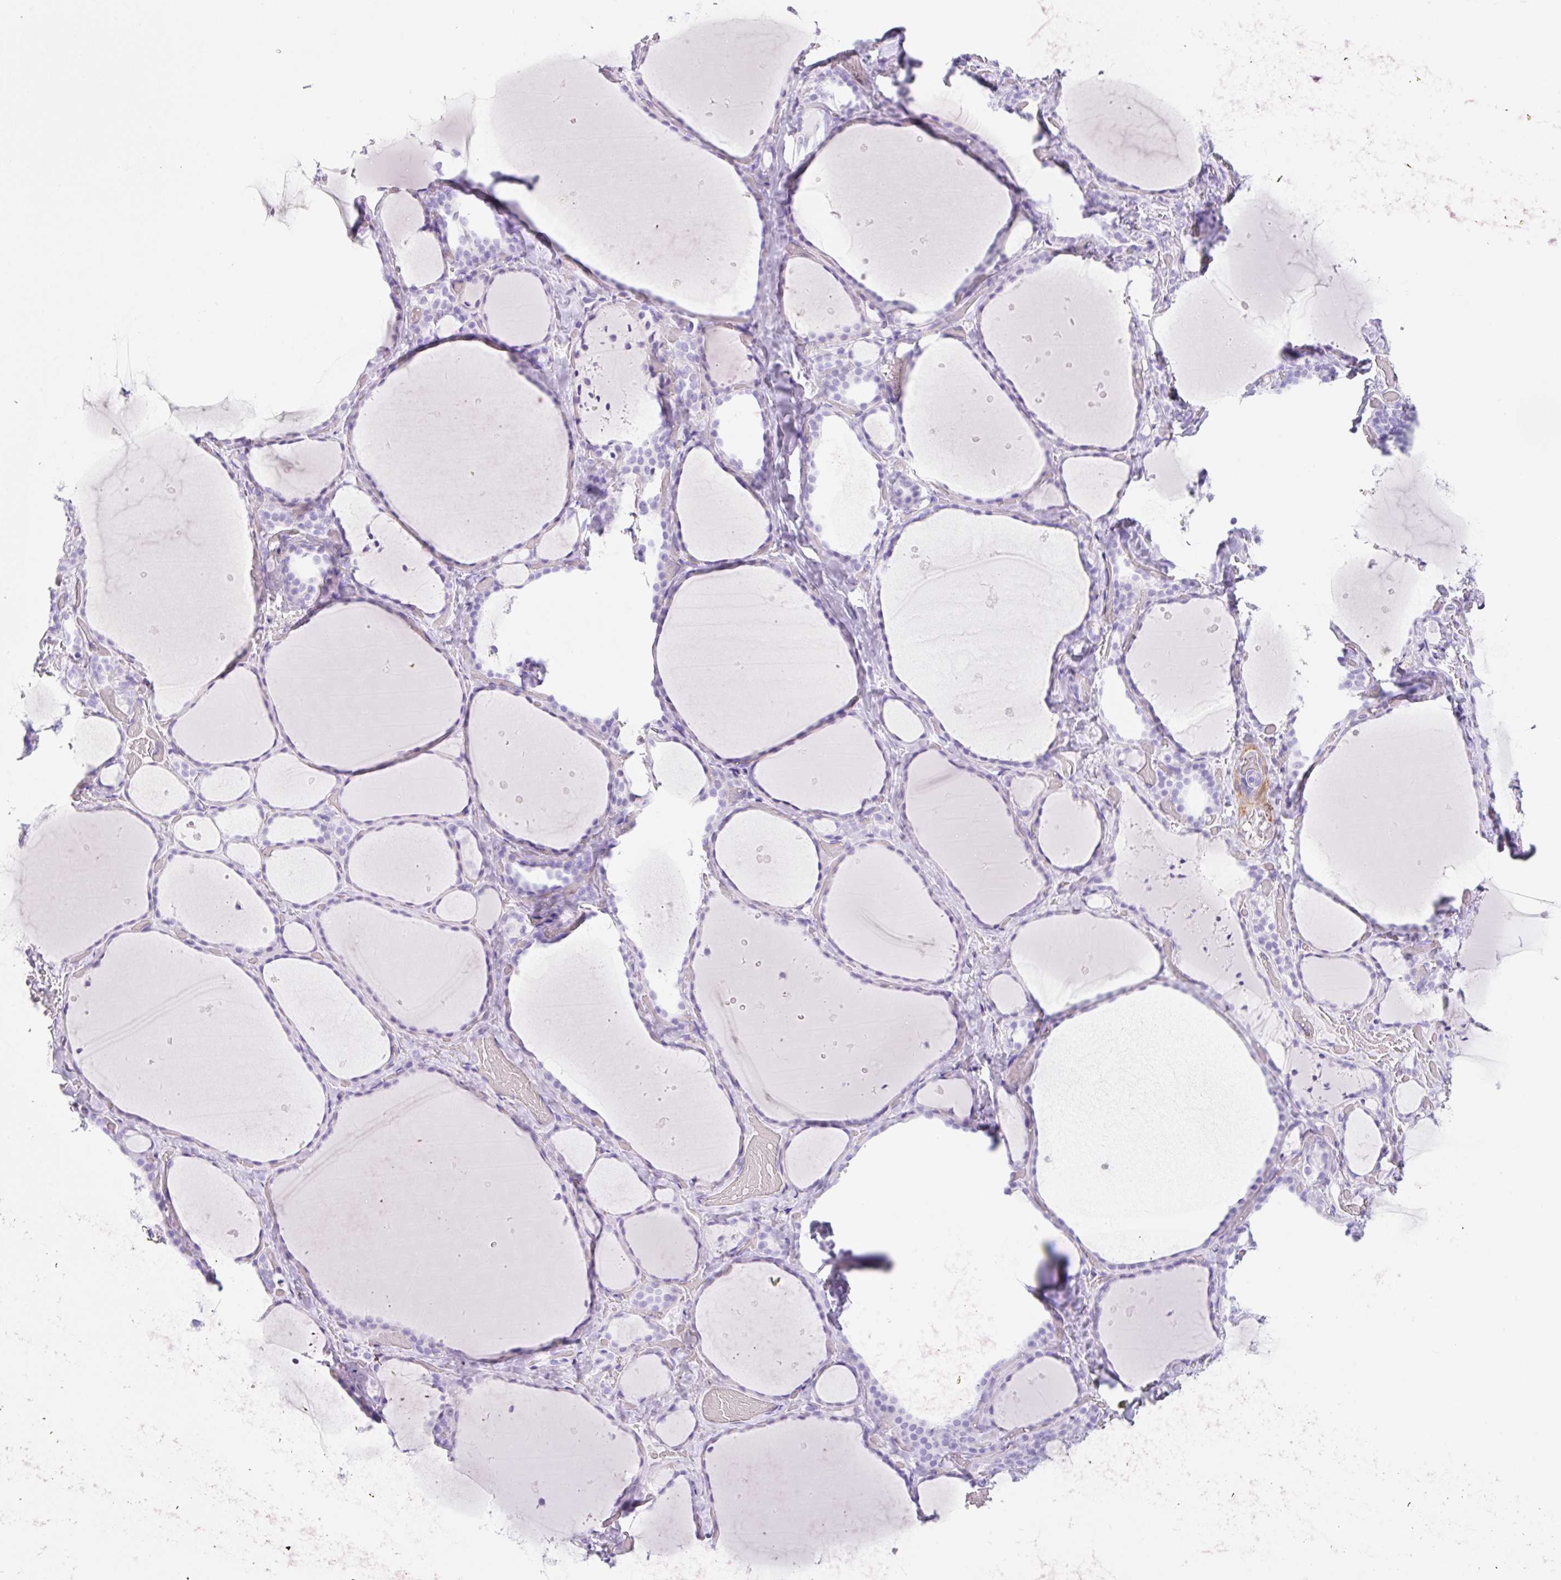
{"staining": {"intensity": "negative", "quantity": "none", "location": "none"}, "tissue": "thyroid gland", "cell_type": "Glandular cells", "image_type": "normal", "snomed": [{"axis": "morphology", "description": "Normal tissue, NOS"}, {"axis": "topography", "description": "Thyroid gland"}], "caption": "This histopathology image is of benign thyroid gland stained with immunohistochemistry (IHC) to label a protein in brown with the nuclei are counter-stained blue. There is no positivity in glandular cells. (Brightfield microscopy of DAB IHC at high magnification).", "gene": "CLDND2", "patient": {"sex": "female", "age": 36}}